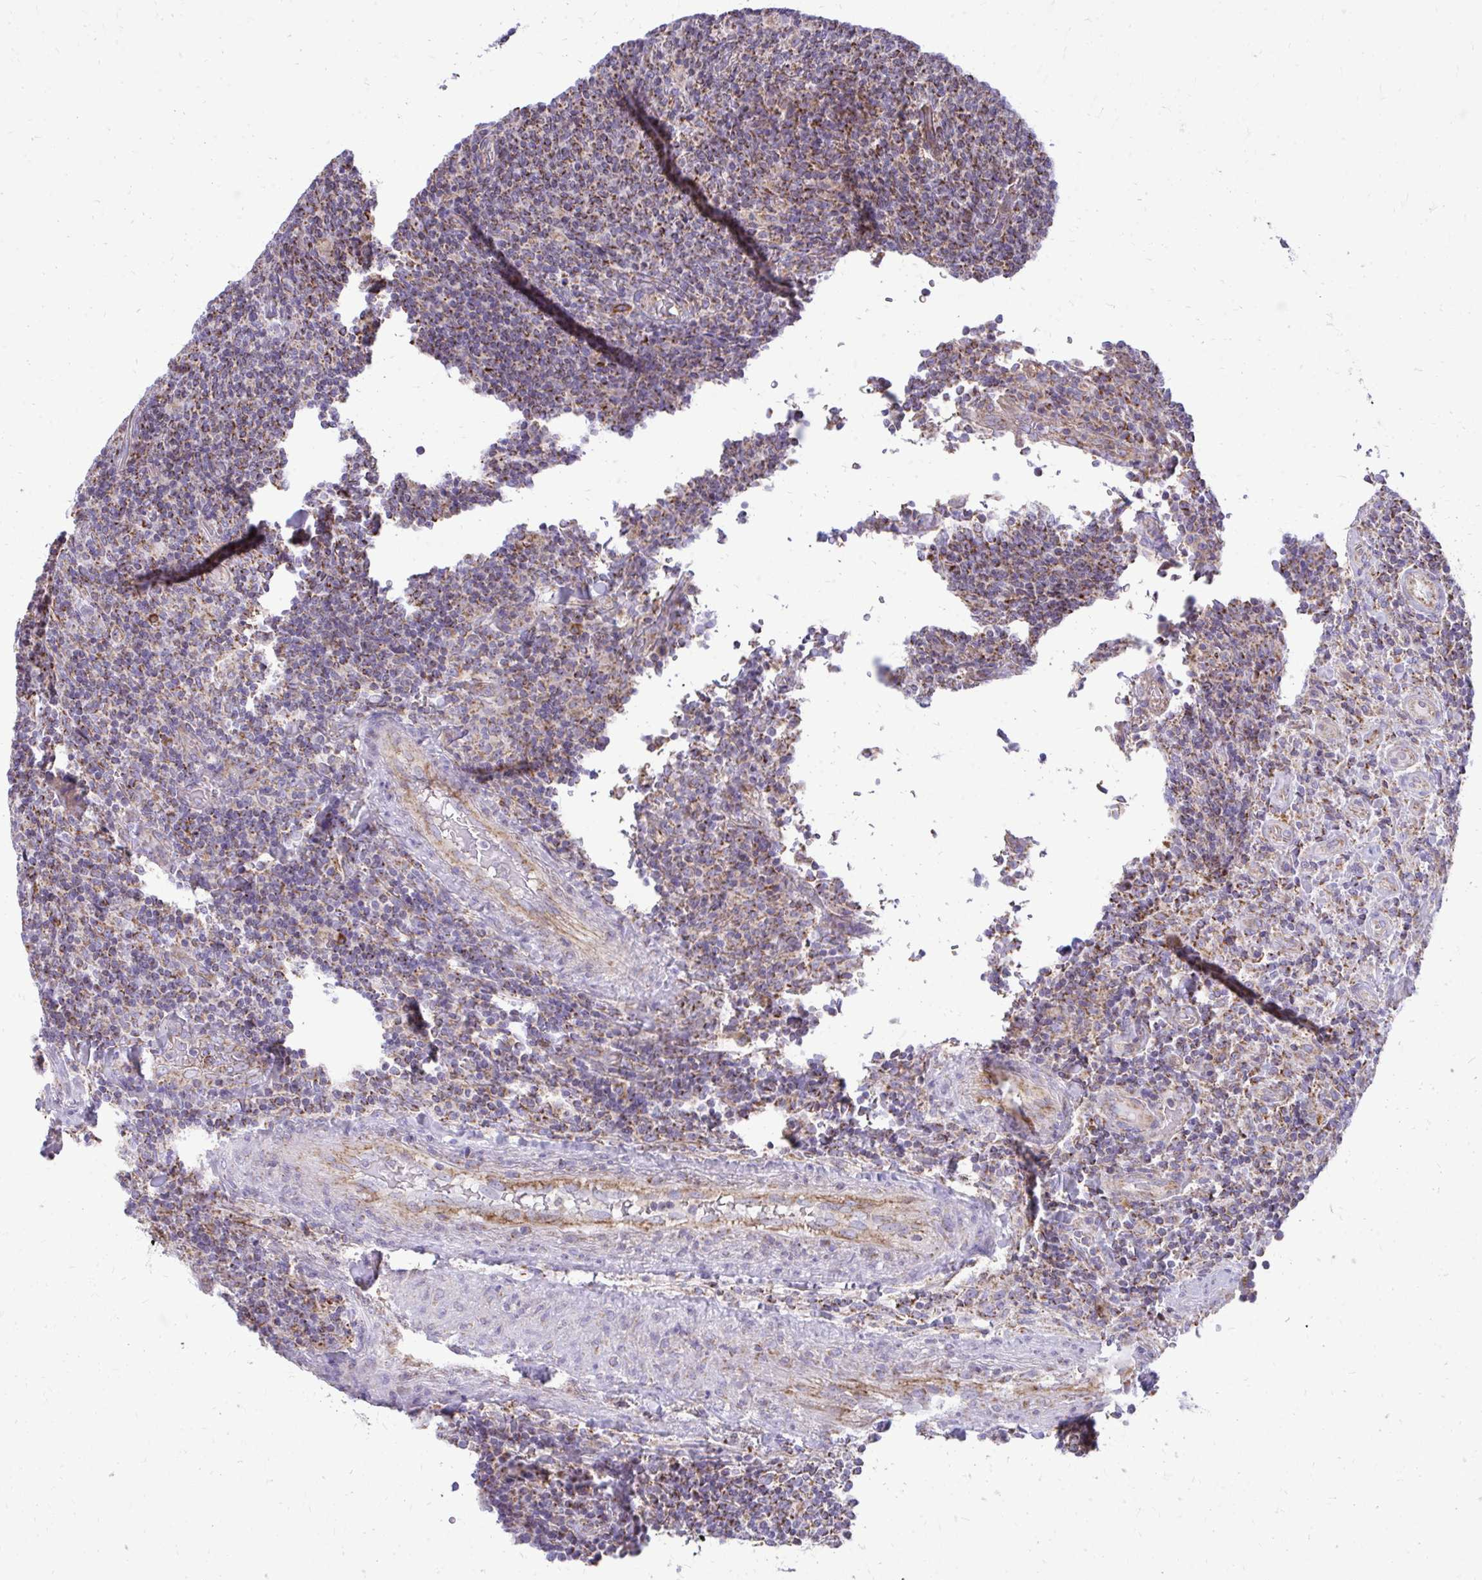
{"staining": {"intensity": "moderate", "quantity": ">75%", "location": "cytoplasmic/membranous"}, "tissue": "lymphoma", "cell_type": "Tumor cells", "image_type": "cancer", "snomed": [{"axis": "morphology", "description": "Malignant lymphoma, non-Hodgkin's type, Low grade"}, {"axis": "topography", "description": "Lymph node"}], "caption": "Immunohistochemistry image of neoplastic tissue: human lymphoma stained using immunohistochemistry (IHC) shows medium levels of moderate protein expression localized specifically in the cytoplasmic/membranous of tumor cells, appearing as a cytoplasmic/membranous brown color.", "gene": "IFIT1", "patient": {"sex": "male", "age": 52}}